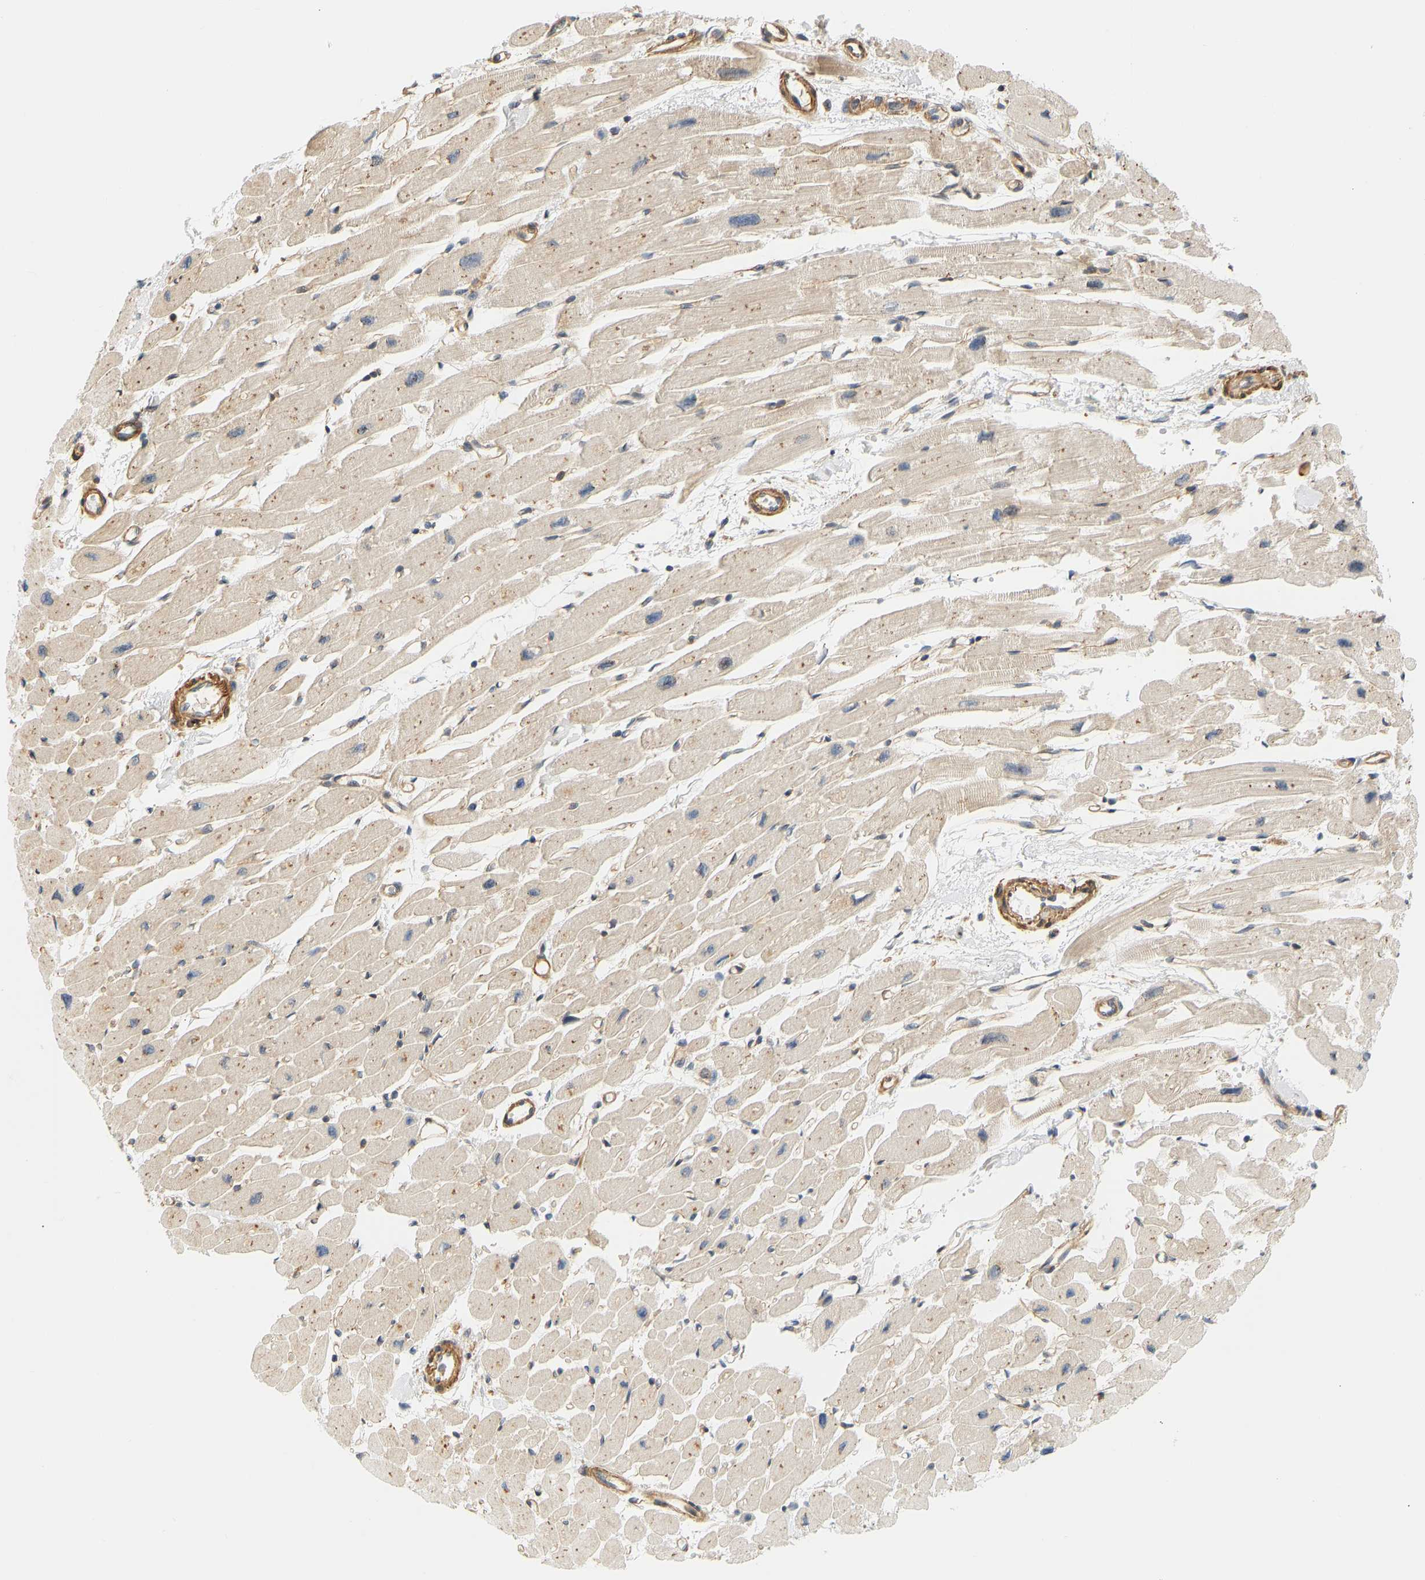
{"staining": {"intensity": "weak", "quantity": "25%-75%", "location": "cytoplasmic/membranous"}, "tissue": "heart muscle", "cell_type": "Cardiomyocytes", "image_type": "normal", "snomed": [{"axis": "morphology", "description": "Normal tissue, NOS"}, {"axis": "topography", "description": "Heart"}], "caption": "High-power microscopy captured an immunohistochemistry (IHC) micrograph of benign heart muscle, revealing weak cytoplasmic/membranous expression in approximately 25%-75% of cardiomyocytes.", "gene": "CEP57", "patient": {"sex": "female", "age": 54}}